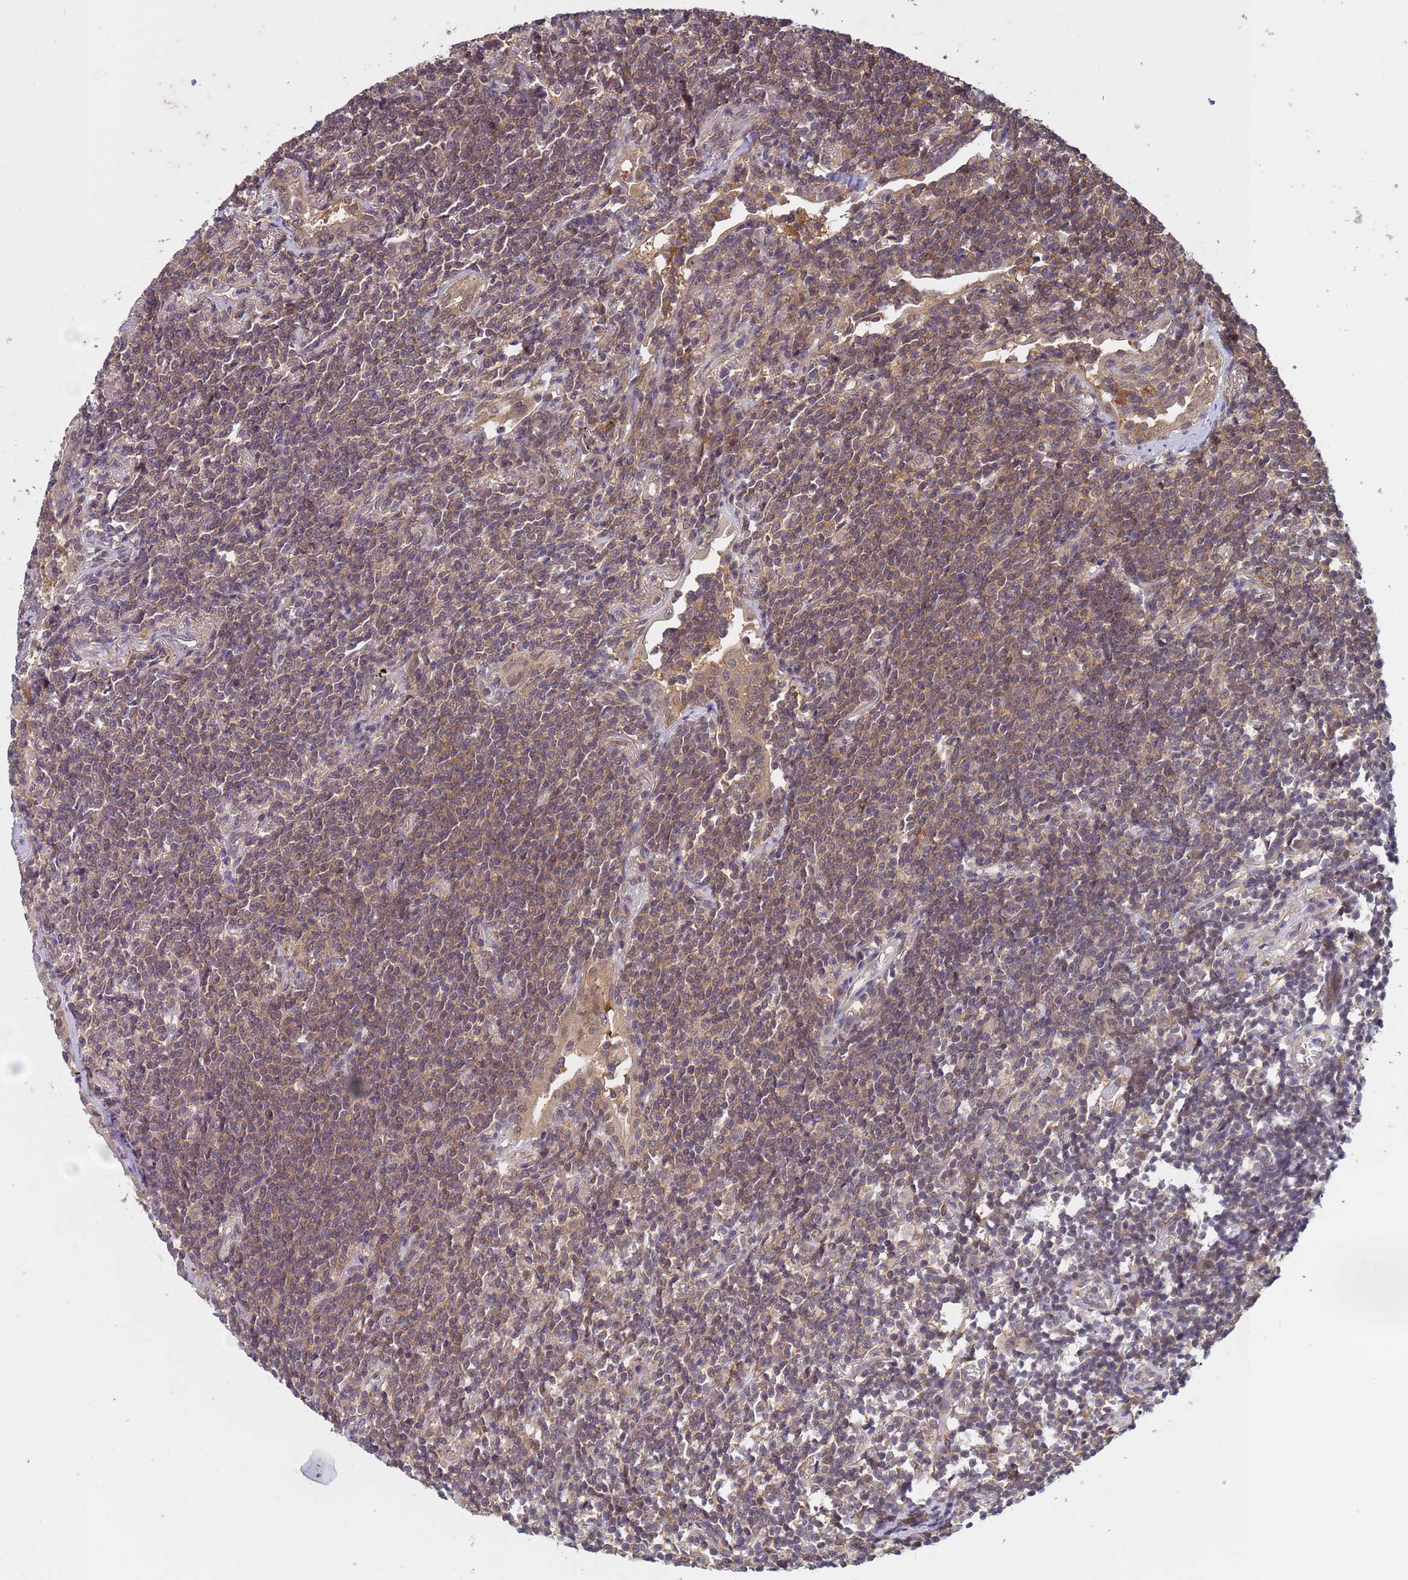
{"staining": {"intensity": "weak", "quantity": "25%-75%", "location": "cytoplasmic/membranous"}, "tissue": "lymphoma", "cell_type": "Tumor cells", "image_type": "cancer", "snomed": [{"axis": "morphology", "description": "Malignant lymphoma, non-Hodgkin's type, Low grade"}, {"axis": "topography", "description": "Lung"}], "caption": "DAB immunohistochemical staining of human low-grade malignant lymphoma, non-Hodgkin's type shows weak cytoplasmic/membranous protein positivity in about 25%-75% of tumor cells. (Stains: DAB in brown, nuclei in blue, Microscopy: brightfield microscopy at high magnification).", "gene": "NPEPPS", "patient": {"sex": "female", "age": 71}}